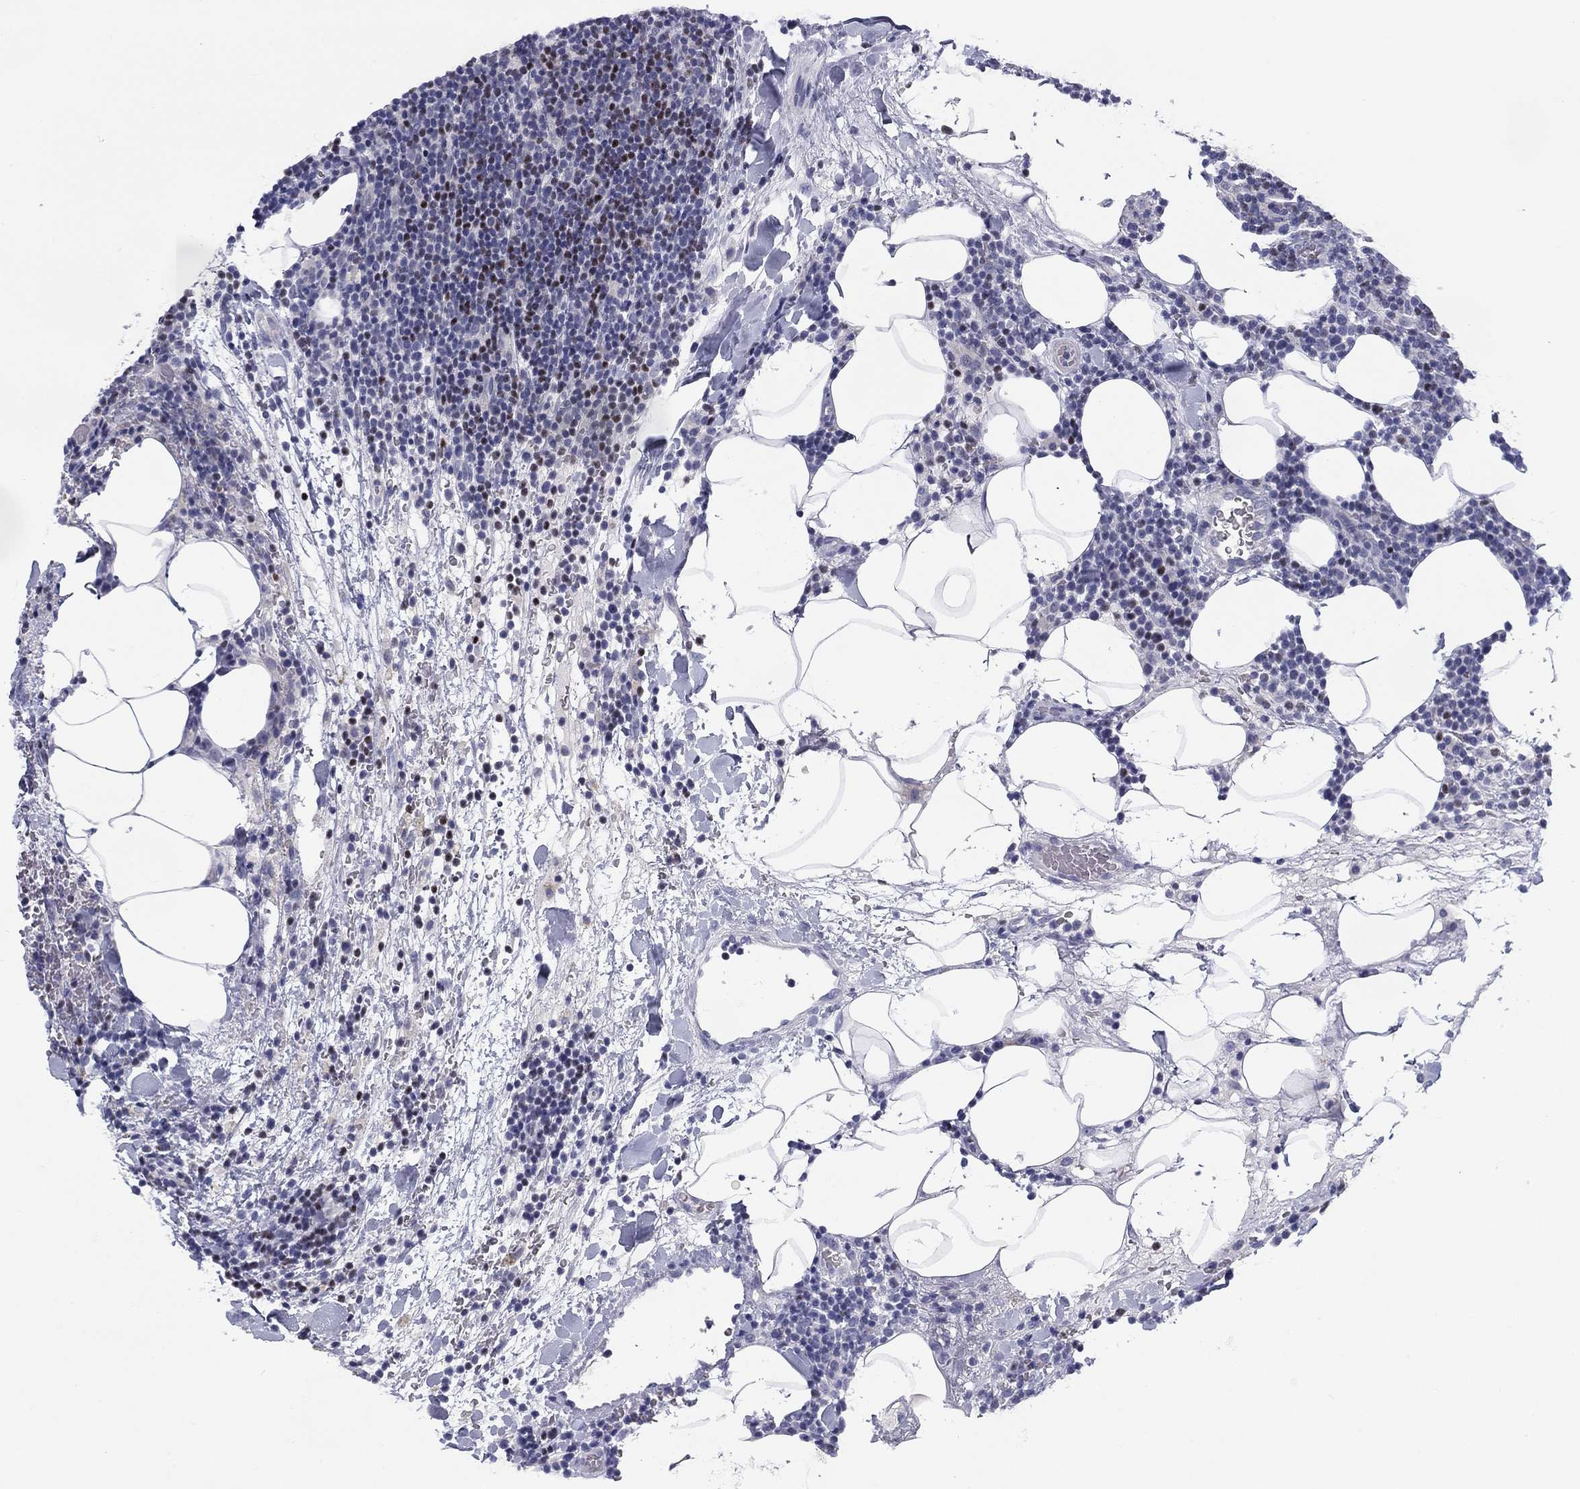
{"staining": {"intensity": "moderate", "quantity": "<25%", "location": "nuclear"}, "tissue": "lymphoma", "cell_type": "Tumor cells", "image_type": "cancer", "snomed": [{"axis": "morphology", "description": "Malignant lymphoma, non-Hodgkin's type, High grade"}, {"axis": "topography", "description": "Lymph node"}], "caption": "There is low levels of moderate nuclear staining in tumor cells of high-grade malignant lymphoma, non-Hodgkin's type, as demonstrated by immunohistochemical staining (brown color).", "gene": "CACNA1A", "patient": {"sex": "male", "age": 61}}